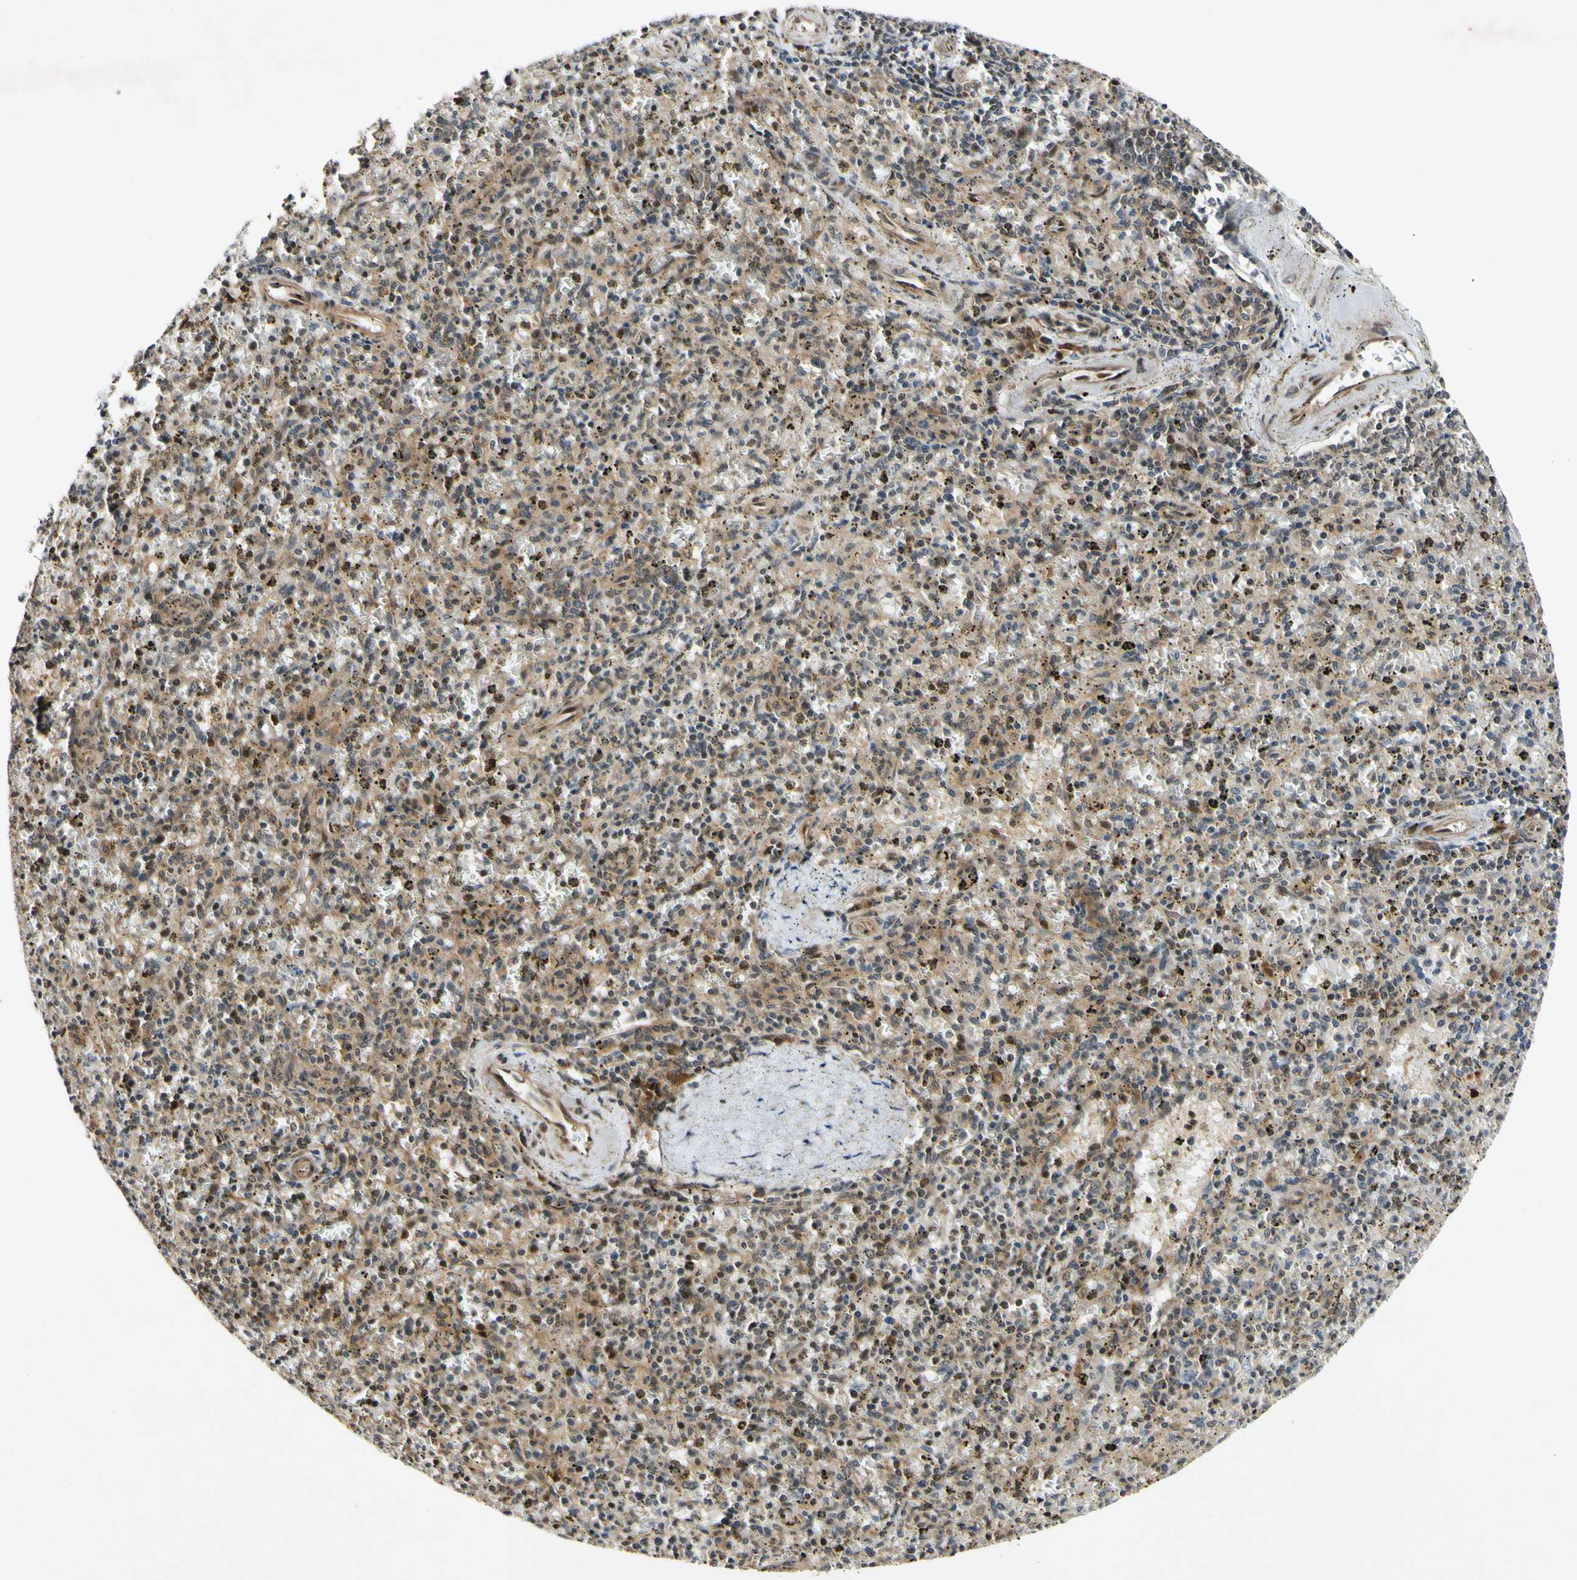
{"staining": {"intensity": "moderate", "quantity": ">75%", "location": "cytoplasmic/membranous,nuclear"}, "tissue": "spleen", "cell_type": "Cells in red pulp", "image_type": "normal", "snomed": [{"axis": "morphology", "description": "Normal tissue, NOS"}, {"axis": "topography", "description": "Spleen"}], "caption": "Protein staining shows moderate cytoplasmic/membranous,nuclear expression in about >75% of cells in red pulp in unremarkable spleen. (brown staining indicates protein expression, while blue staining denotes nuclei).", "gene": "CSNK1E", "patient": {"sex": "male", "age": 72}}